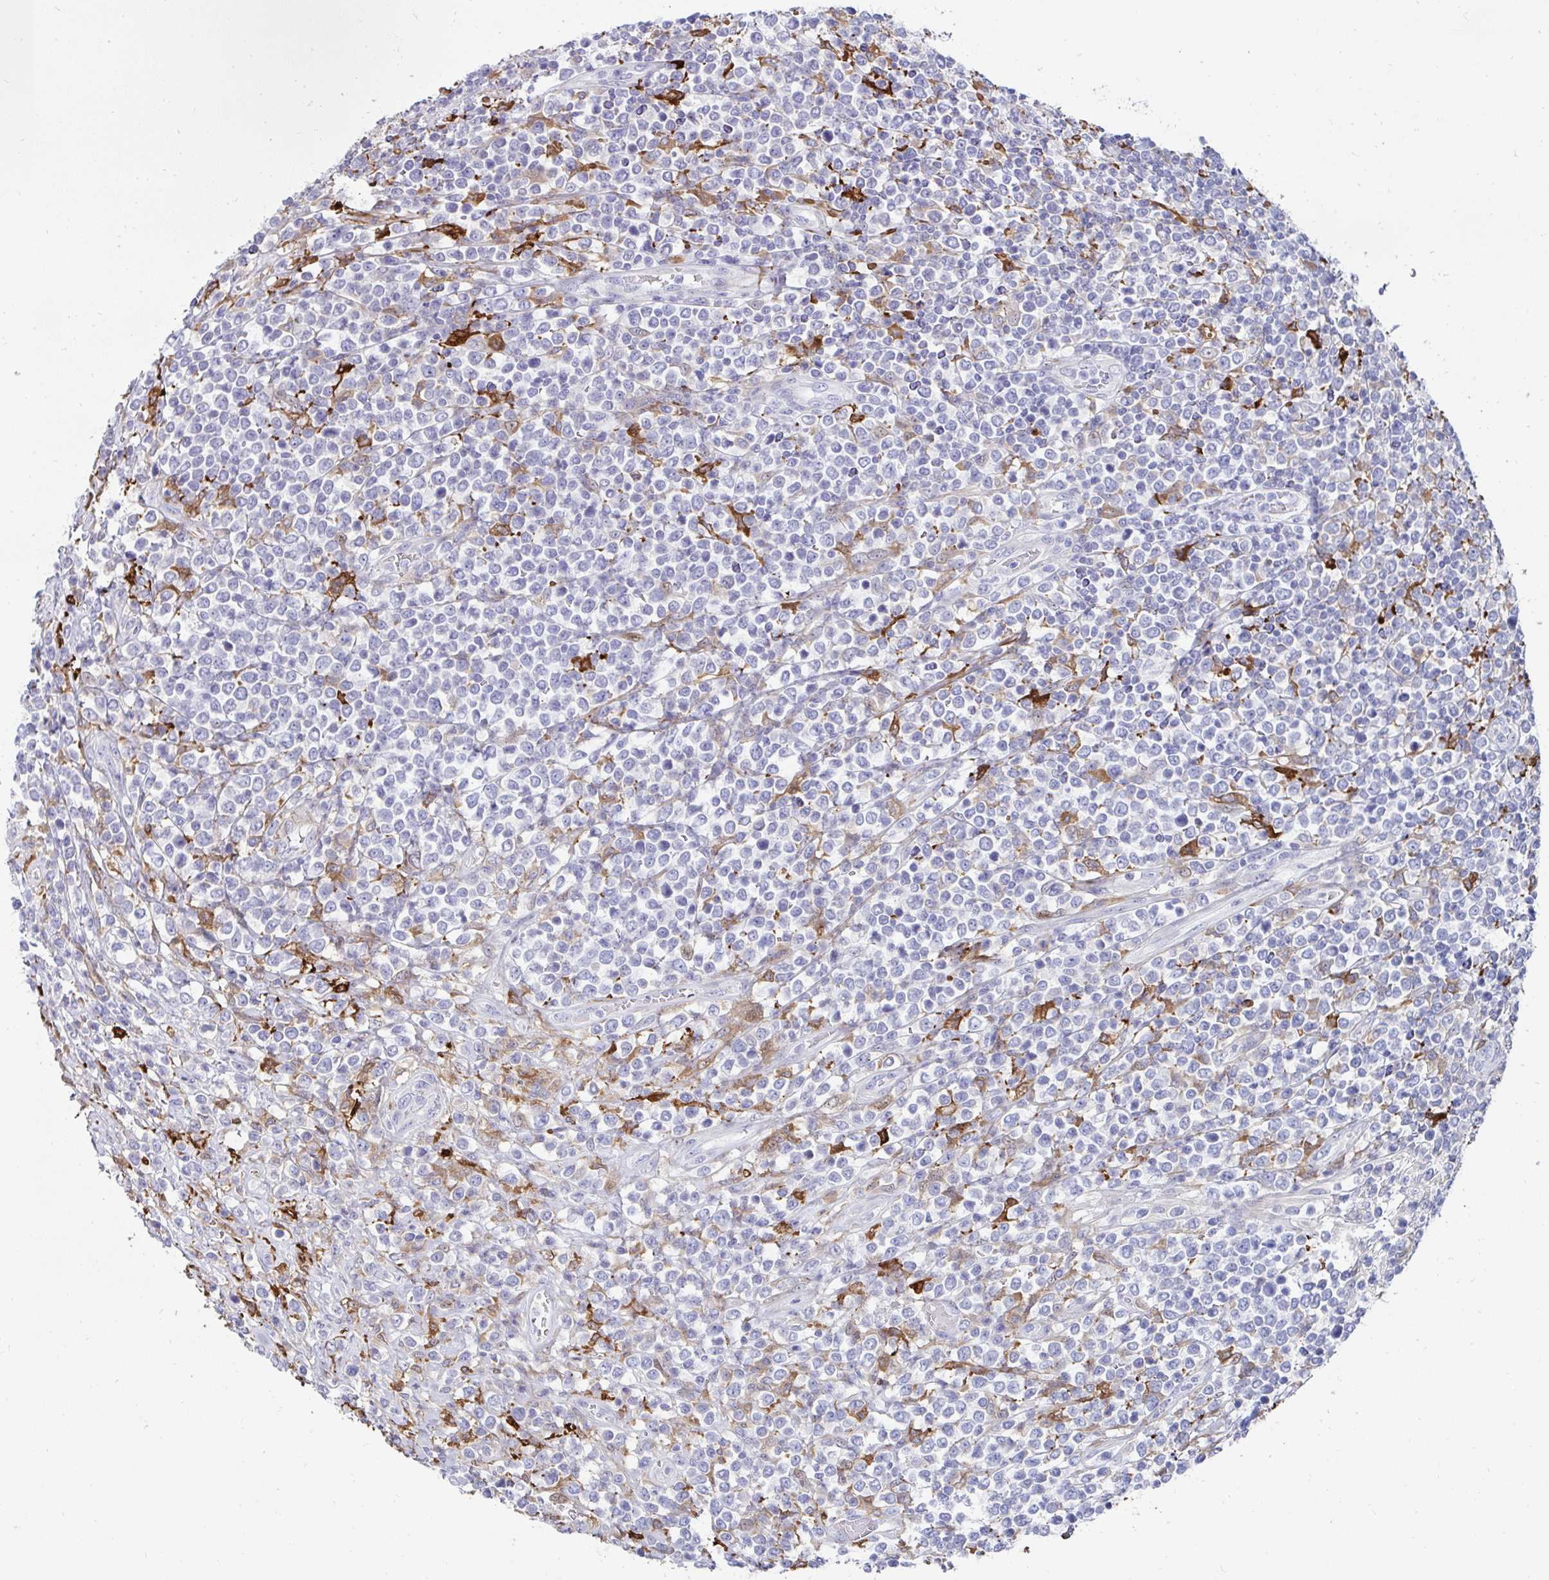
{"staining": {"intensity": "negative", "quantity": "none", "location": "none"}, "tissue": "lymphoma", "cell_type": "Tumor cells", "image_type": "cancer", "snomed": [{"axis": "morphology", "description": "Malignant lymphoma, non-Hodgkin's type, High grade"}, {"axis": "topography", "description": "Soft tissue"}], "caption": "Immunohistochemistry of lymphoma demonstrates no staining in tumor cells.", "gene": "FBXL13", "patient": {"sex": "female", "age": 56}}